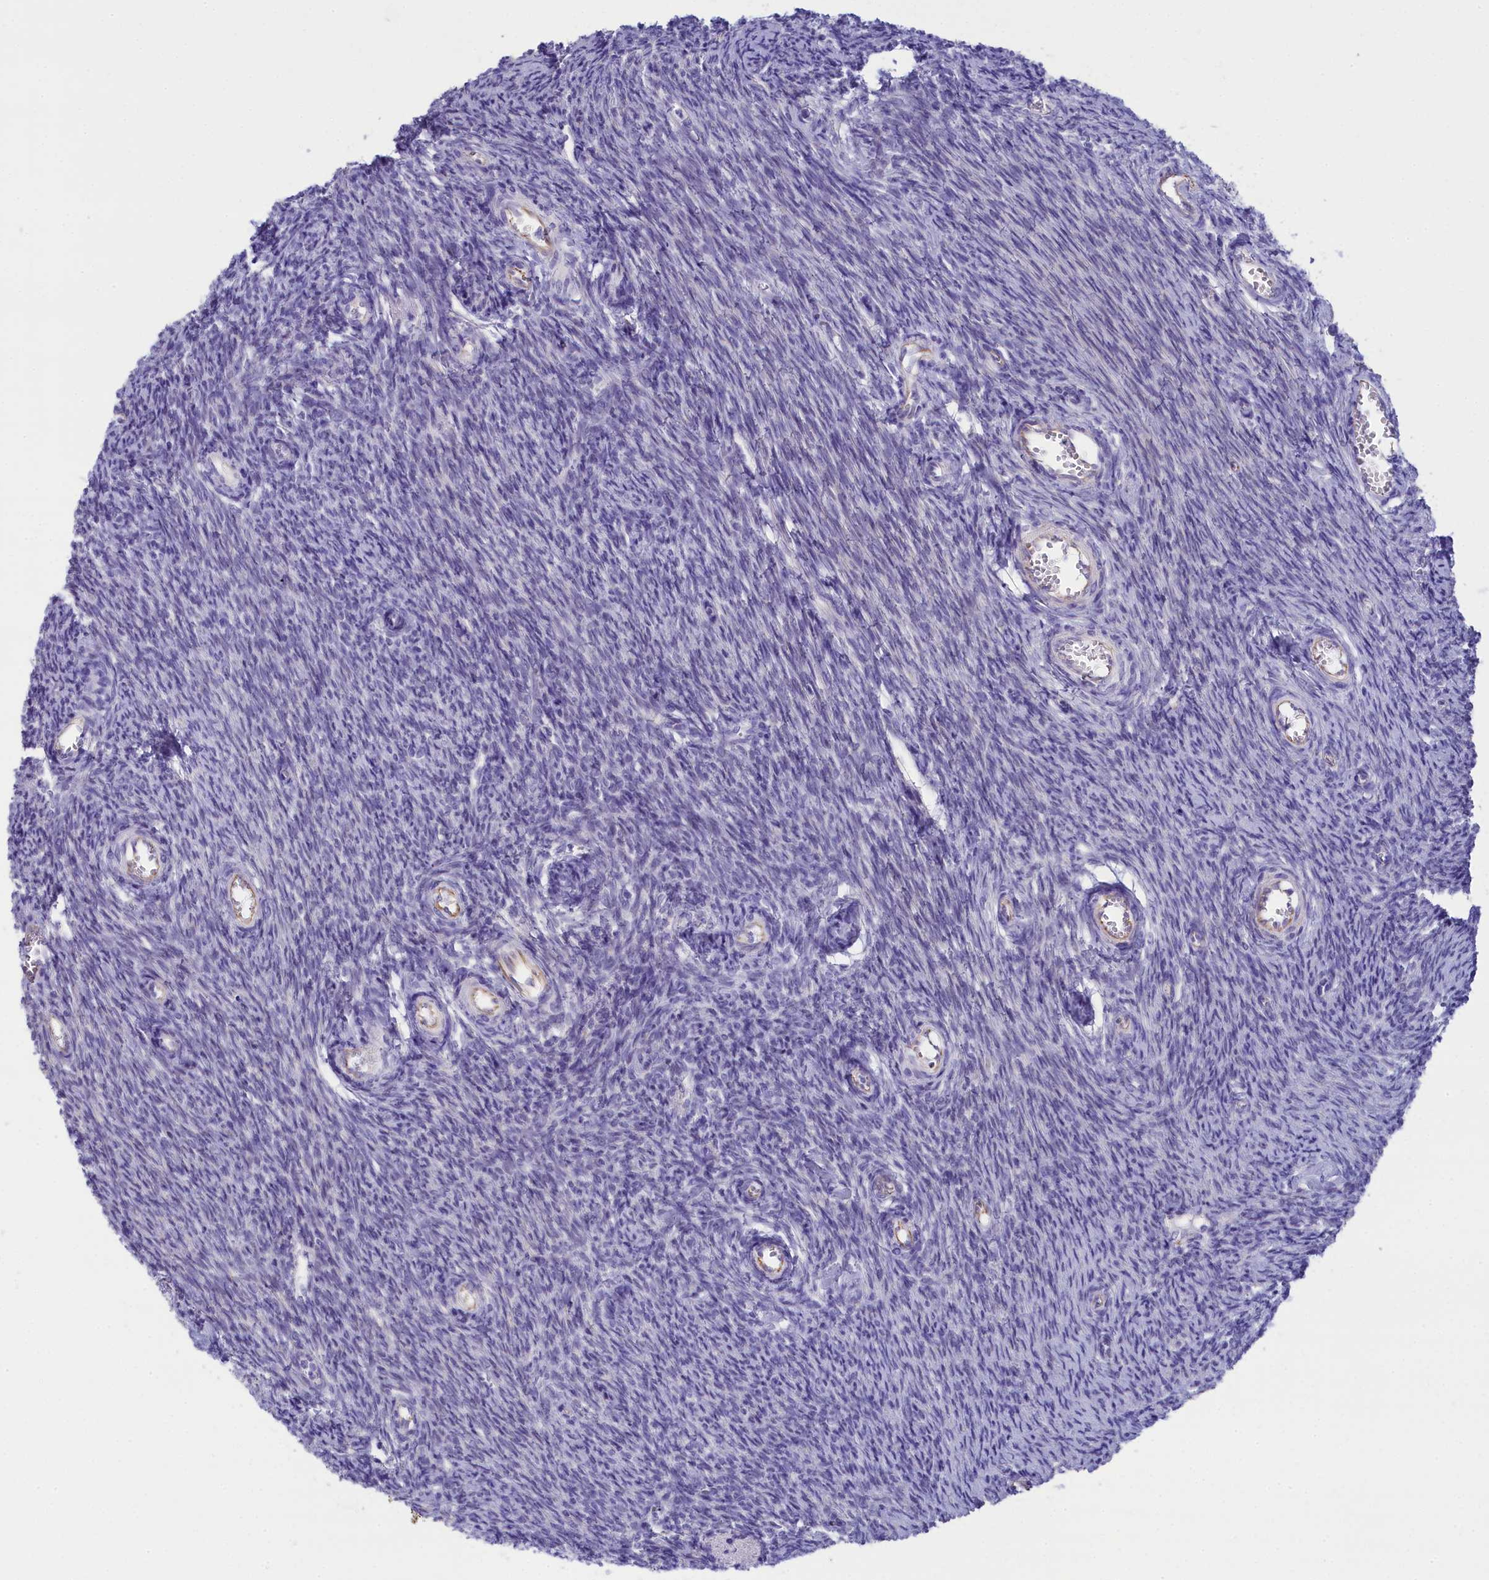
{"staining": {"intensity": "negative", "quantity": "none", "location": "none"}, "tissue": "ovary", "cell_type": "Ovarian stroma cells", "image_type": "normal", "snomed": [{"axis": "morphology", "description": "Normal tissue, NOS"}, {"axis": "topography", "description": "Ovary"}], "caption": "A high-resolution photomicrograph shows IHC staining of normal ovary, which reveals no significant expression in ovarian stroma cells.", "gene": "TACSTD2", "patient": {"sex": "female", "age": 44}}